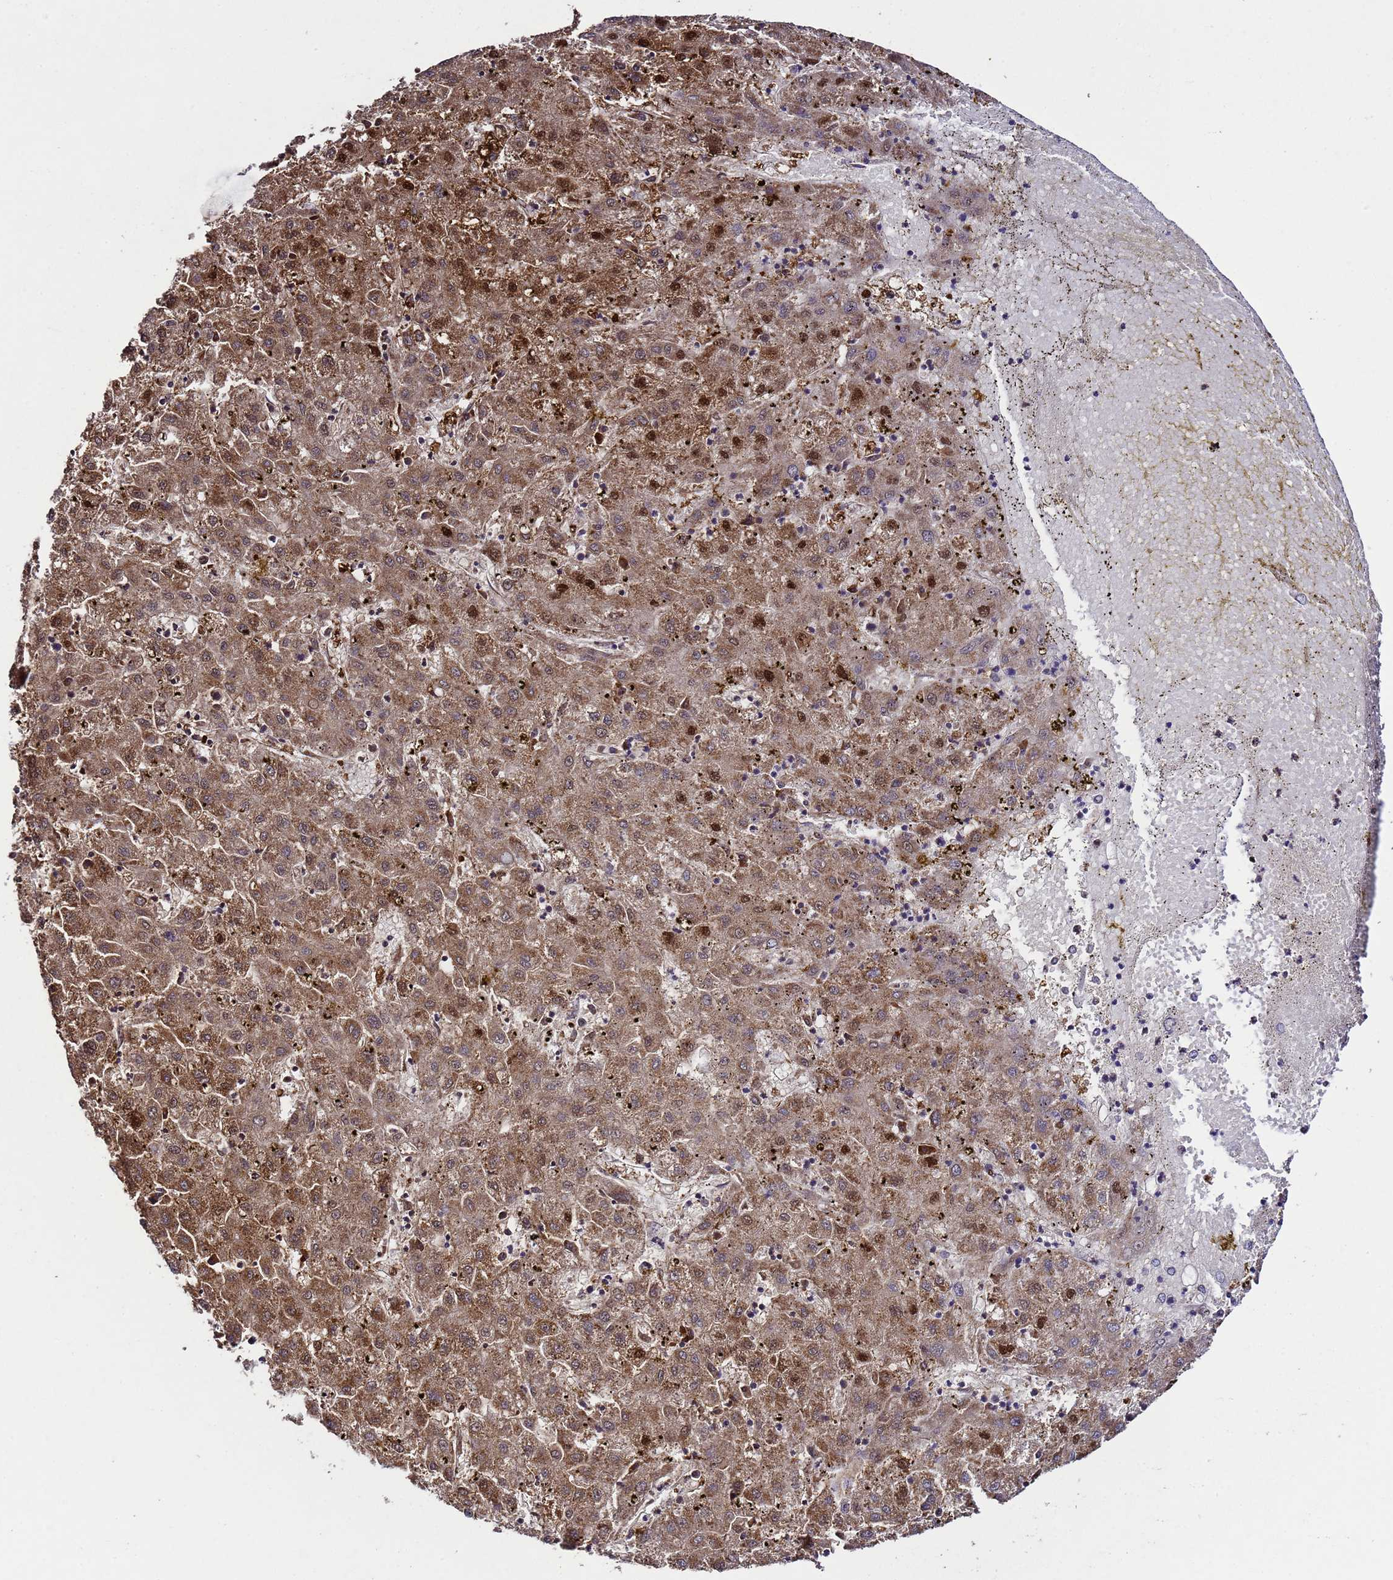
{"staining": {"intensity": "moderate", "quantity": ">75%", "location": "cytoplasmic/membranous"}, "tissue": "liver cancer", "cell_type": "Tumor cells", "image_type": "cancer", "snomed": [{"axis": "morphology", "description": "Carcinoma, Hepatocellular, NOS"}, {"axis": "topography", "description": "Liver"}], "caption": "Immunohistochemical staining of liver hepatocellular carcinoma demonstrates medium levels of moderate cytoplasmic/membranous staining in approximately >75% of tumor cells.", "gene": "HSPBAP1", "patient": {"sex": "male", "age": 72}}